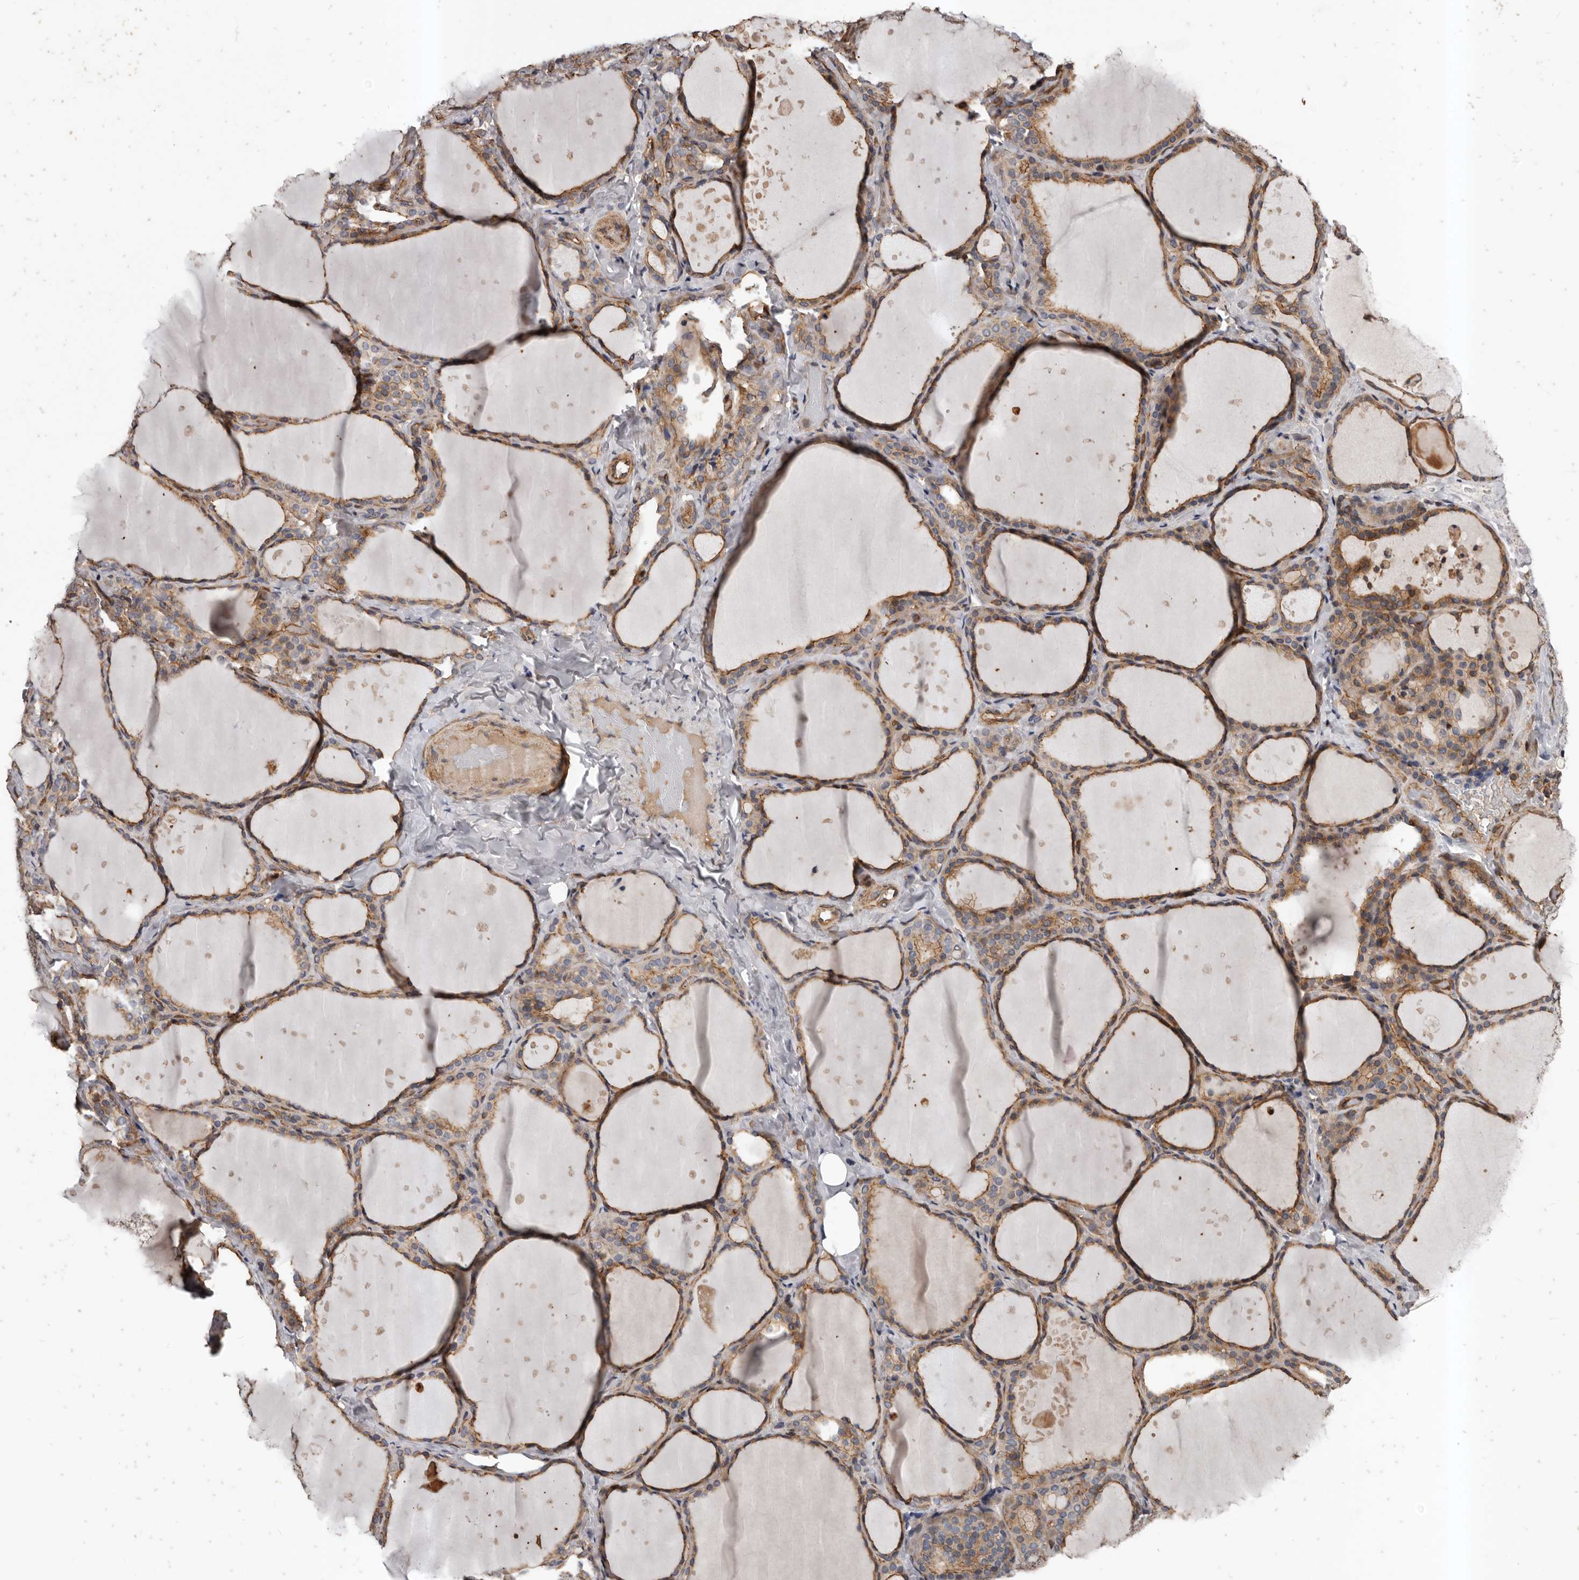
{"staining": {"intensity": "moderate", "quantity": ">75%", "location": "cytoplasmic/membranous"}, "tissue": "thyroid gland", "cell_type": "Glandular cells", "image_type": "normal", "snomed": [{"axis": "morphology", "description": "Normal tissue, NOS"}, {"axis": "topography", "description": "Thyroid gland"}], "caption": "Thyroid gland stained with DAB (3,3'-diaminobenzidine) IHC shows medium levels of moderate cytoplasmic/membranous staining in approximately >75% of glandular cells. The staining was performed using DAB (3,3'-diaminobenzidine) to visualize the protein expression in brown, while the nuclei were stained in blue with hematoxylin (Magnification: 20x).", "gene": "PNRC2", "patient": {"sex": "female", "age": 44}}